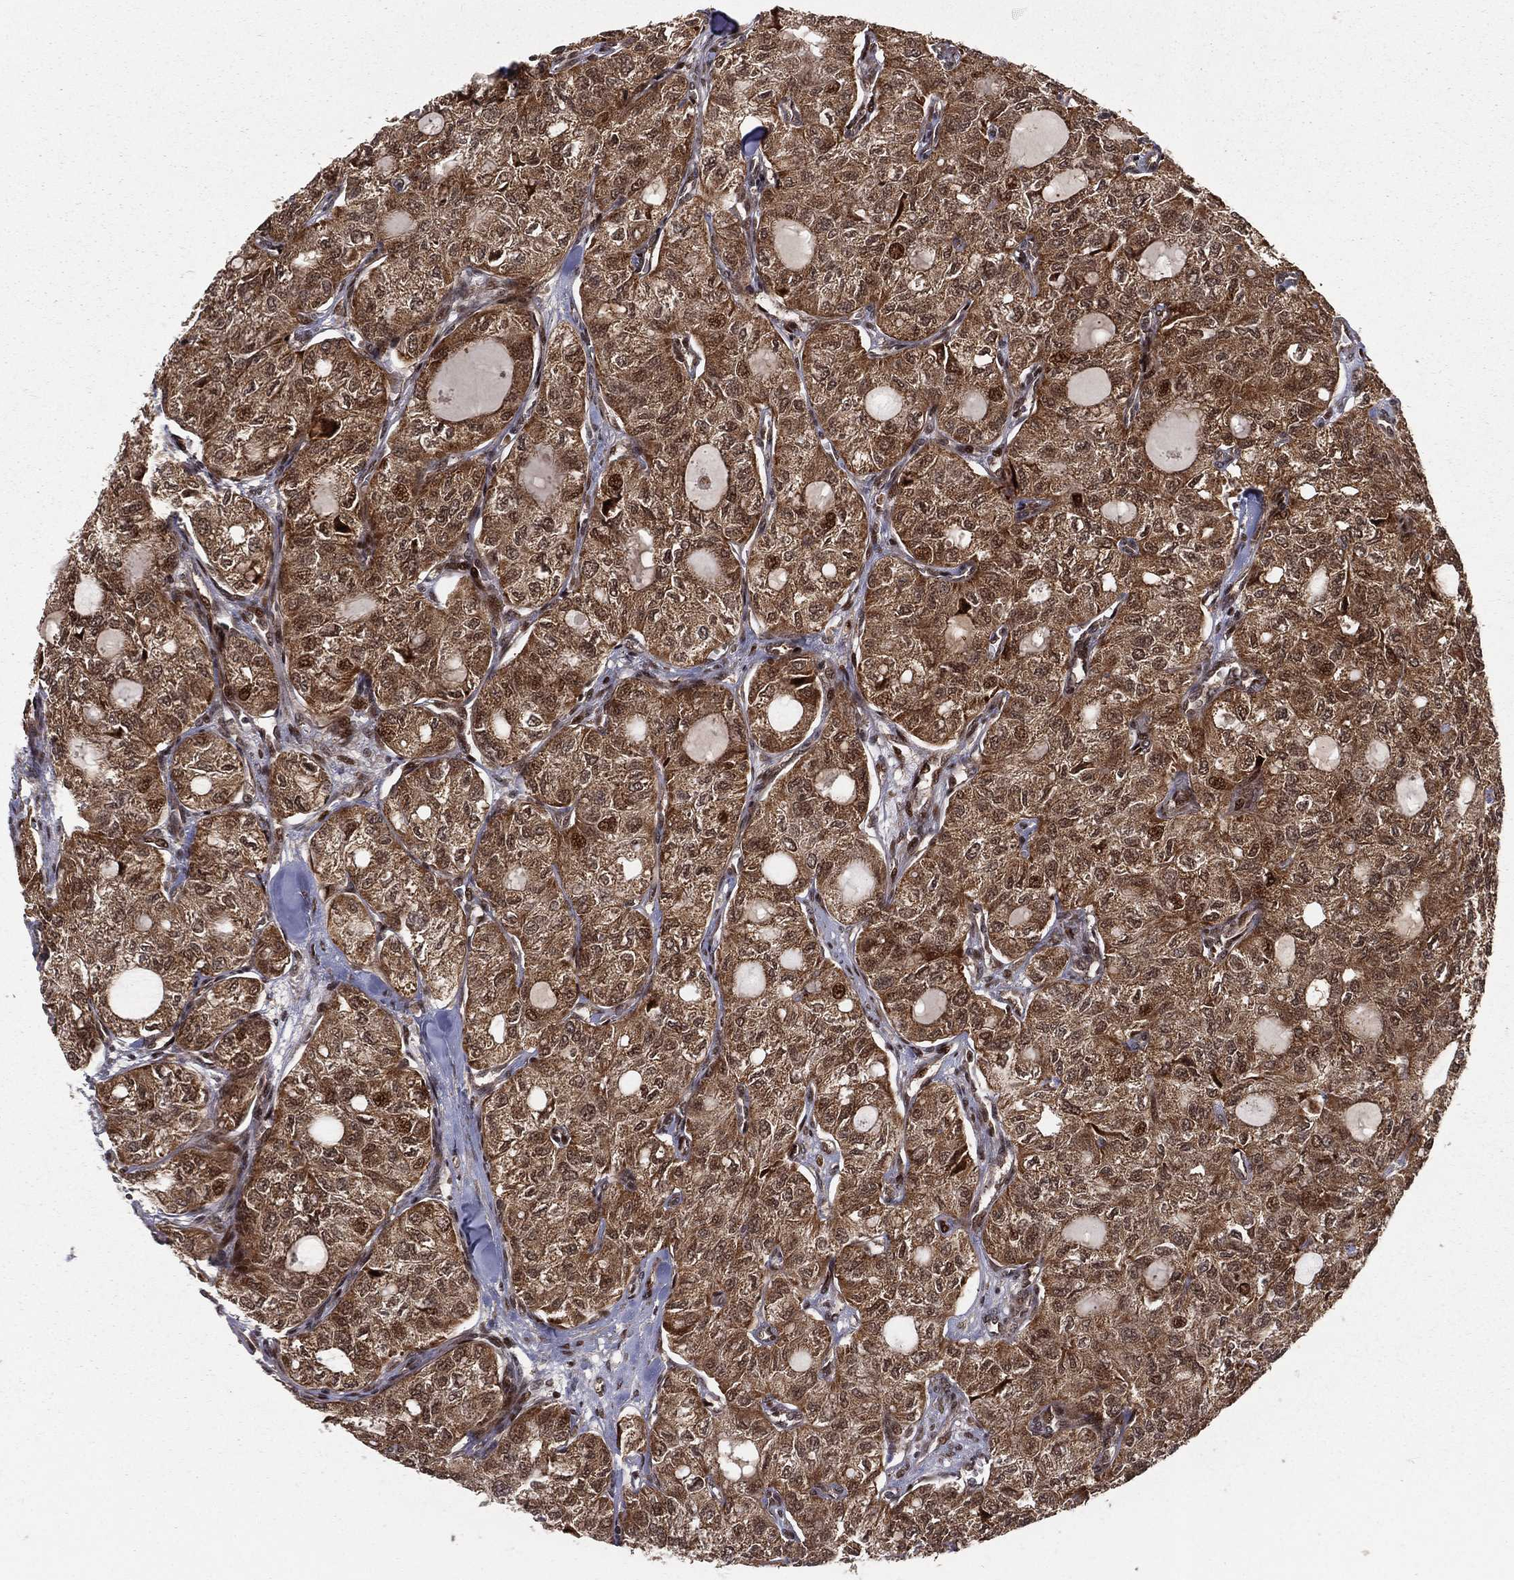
{"staining": {"intensity": "strong", "quantity": ">75%", "location": "cytoplasmic/membranous"}, "tissue": "thyroid cancer", "cell_type": "Tumor cells", "image_type": "cancer", "snomed": [{"axis": "morphology", "description": "Follicular adenoma carcinoma, NOS"}, {"axis": "topography", "description": "Thyroid gland"}], "caption": "Immunohistochemical staining of thyroid cancer reveals high levels of strong cytoplasmic/membranous protein staining in approximately >75% of tumor cells. The staining was performed using DAB, with brown indicating positive protein expression. Nuclei are stained blue with hematoxylin.", "gene": "MDM2", "patient": {"sex": "male", "age": 75}}